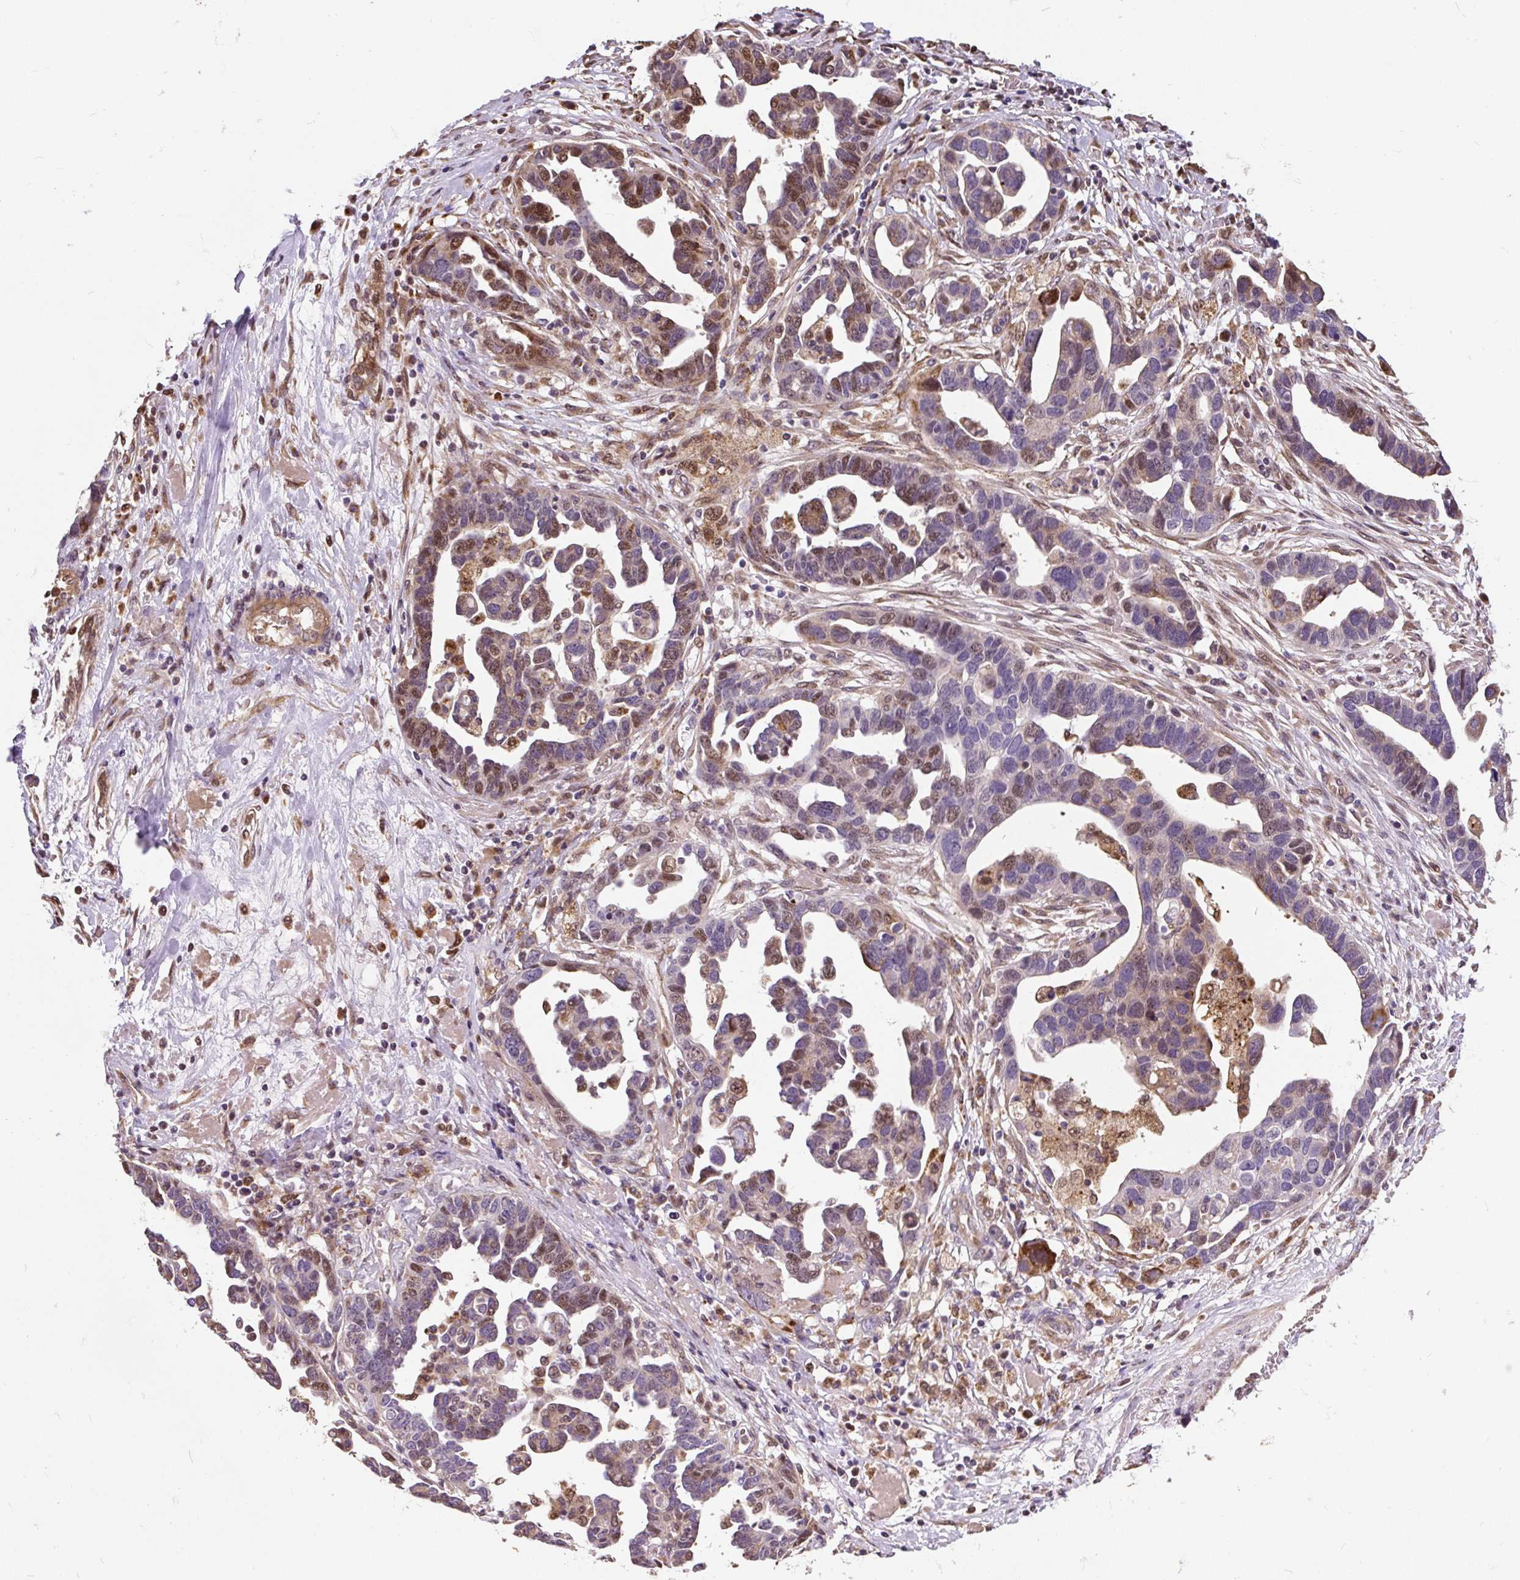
{"staining": {"intensity": "moderate", "quantity": "25%-75%", "location": "nuclear"}, "tissue": "ovarian cancer", "cell_type": "Tumor cells", "image_type": "cancer", "snomed": [{"axis": "morphology", "description": "Cystadenocarcinoma, serous, NOS"}, {"axis": "topography", "description": "Ovary"}], "caption": "High-power microscopy captured an immunohistochemistry (IHC) image of ovarian cancer (serous cystadenocarcinoma), revealing moderate nuclear positivity in approximately 25%-75% of tumor cells. The staining is performed using DAB (3,3'-diaminobenzidine) brown chromogen to label protein expression. The nuclei are counter-stained blue using hematoxylin.", "gene": "PUS7L", "patient": {"sex": "female", "age": 54}}